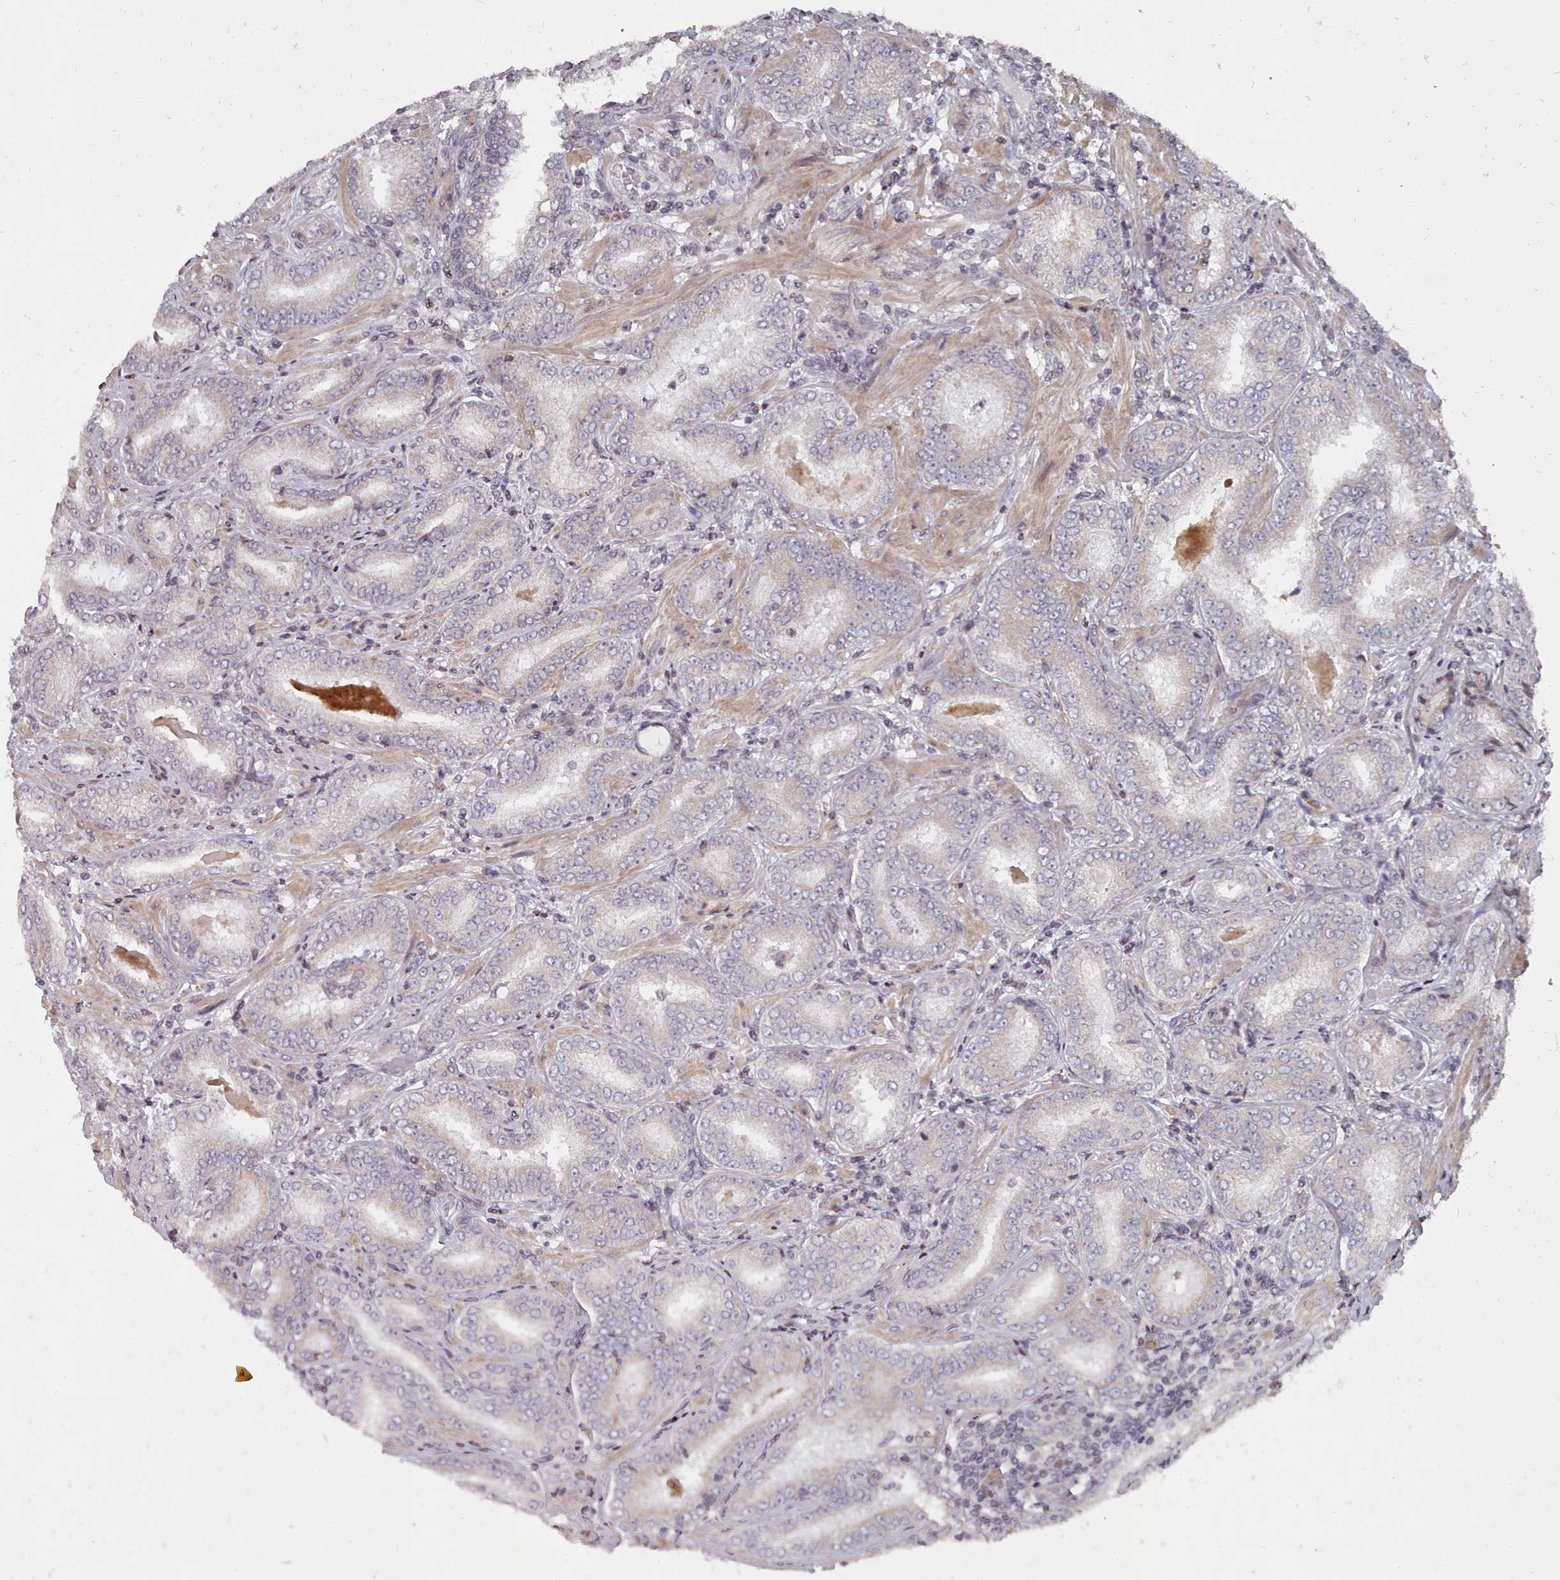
{"staining": {"intensity": "negative", "quantity": "none", "location": "none"}, "tissue": "prostate cancer", "cell_type": "Tumor cells", "image_type": "cancer", "snomed": [{"axis": "morphology", "description": "Adenocarcinoma, High grade"}, {"axis": "topography", "description": "Prostate"}], "caption": "An IHC histopathology image of prostate adenocarcinoma (high-grade) is shown. There is no staining in tumor cells of prostate adenocarcinoma (high-grade).", "gene": "ACKR3", "patient": {"sex": "male", "age": 72}}